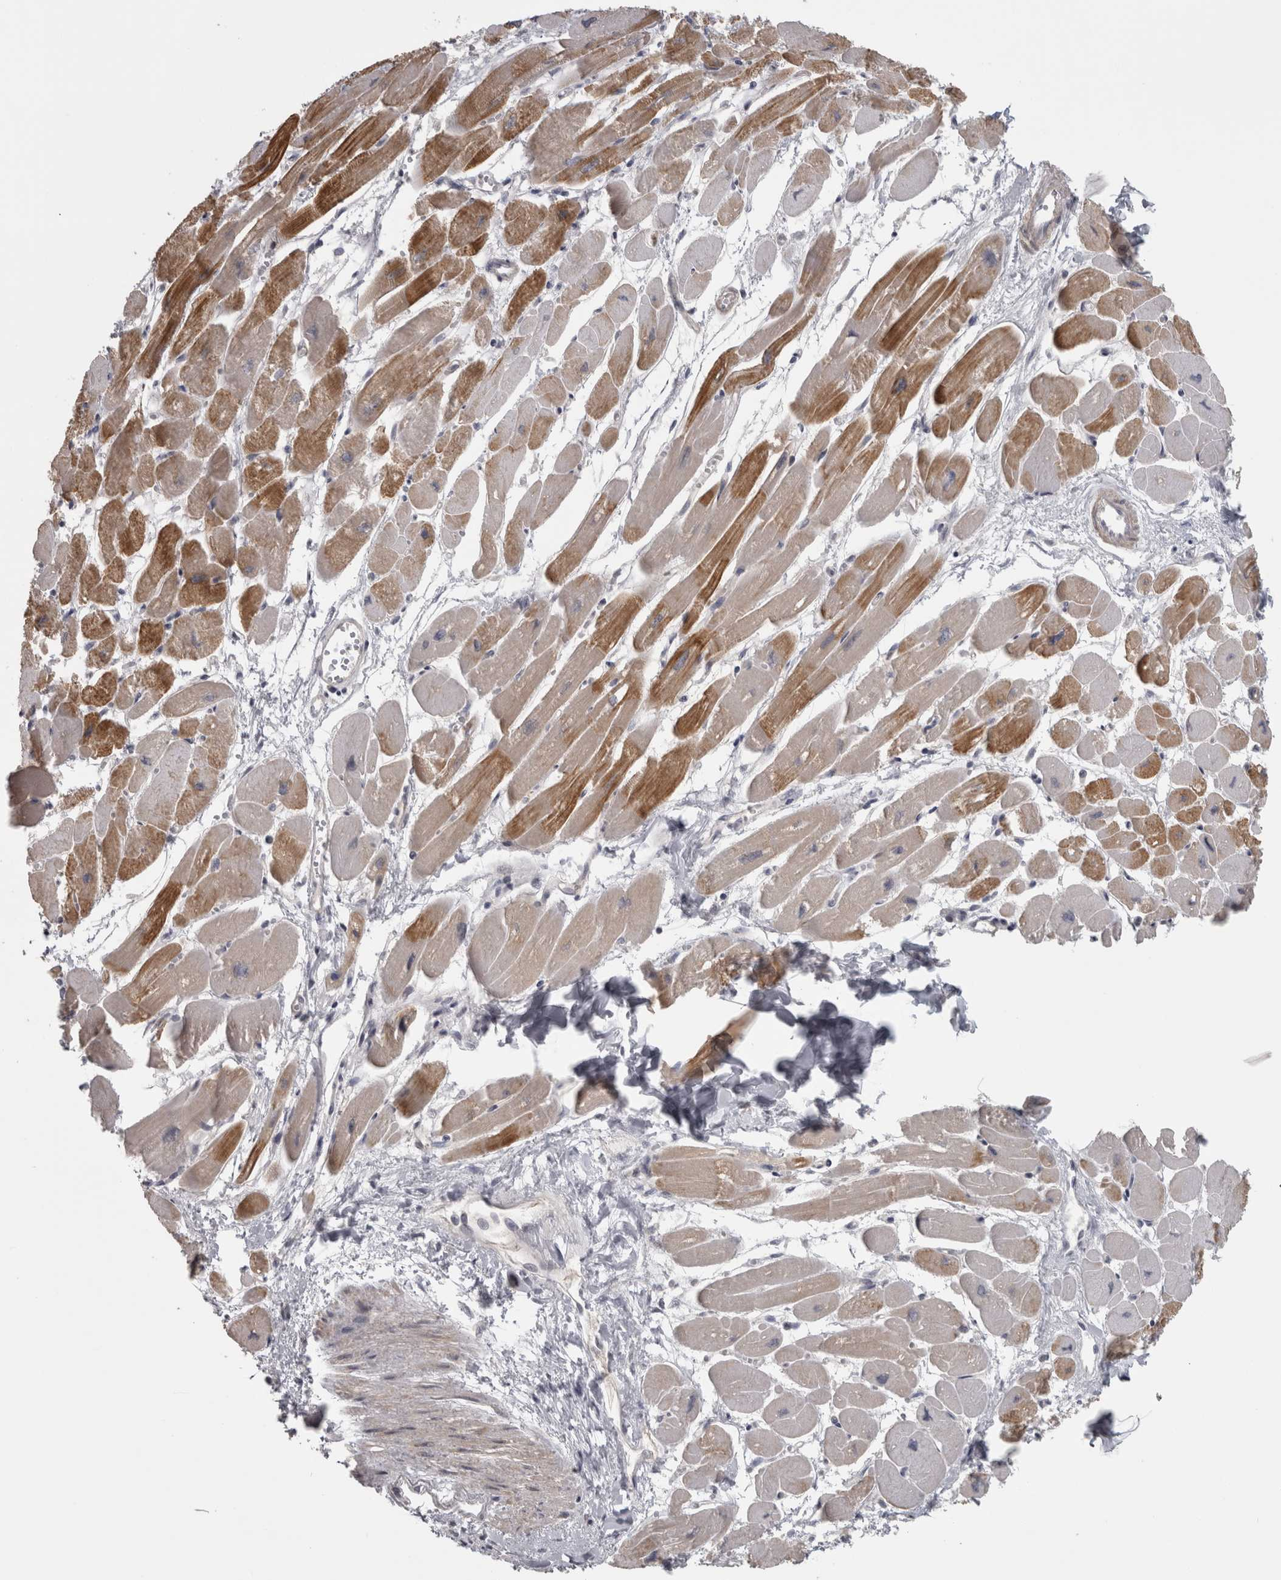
{"staining": {"intensity": "moderate", "quantity": ">75%", "location": "cytoplasmic/membranous"}, "tissue": "heart muscle", "cell_type": "Cardiomyocytes", "image_type": "normal", "snomed": [{"axis": "morphology", "description": "Normal tissue, NOS"}, {"axis": "topography", "description": "Heart"}], "caption": "Human heart muscle stained for a protein (brown) shows moderate cytoplasmic/membranous positive staining in about >75% of cardiomyocytes.", "gene": "PPP1R12B", "patient": {"sex": "female", "age": 54}}